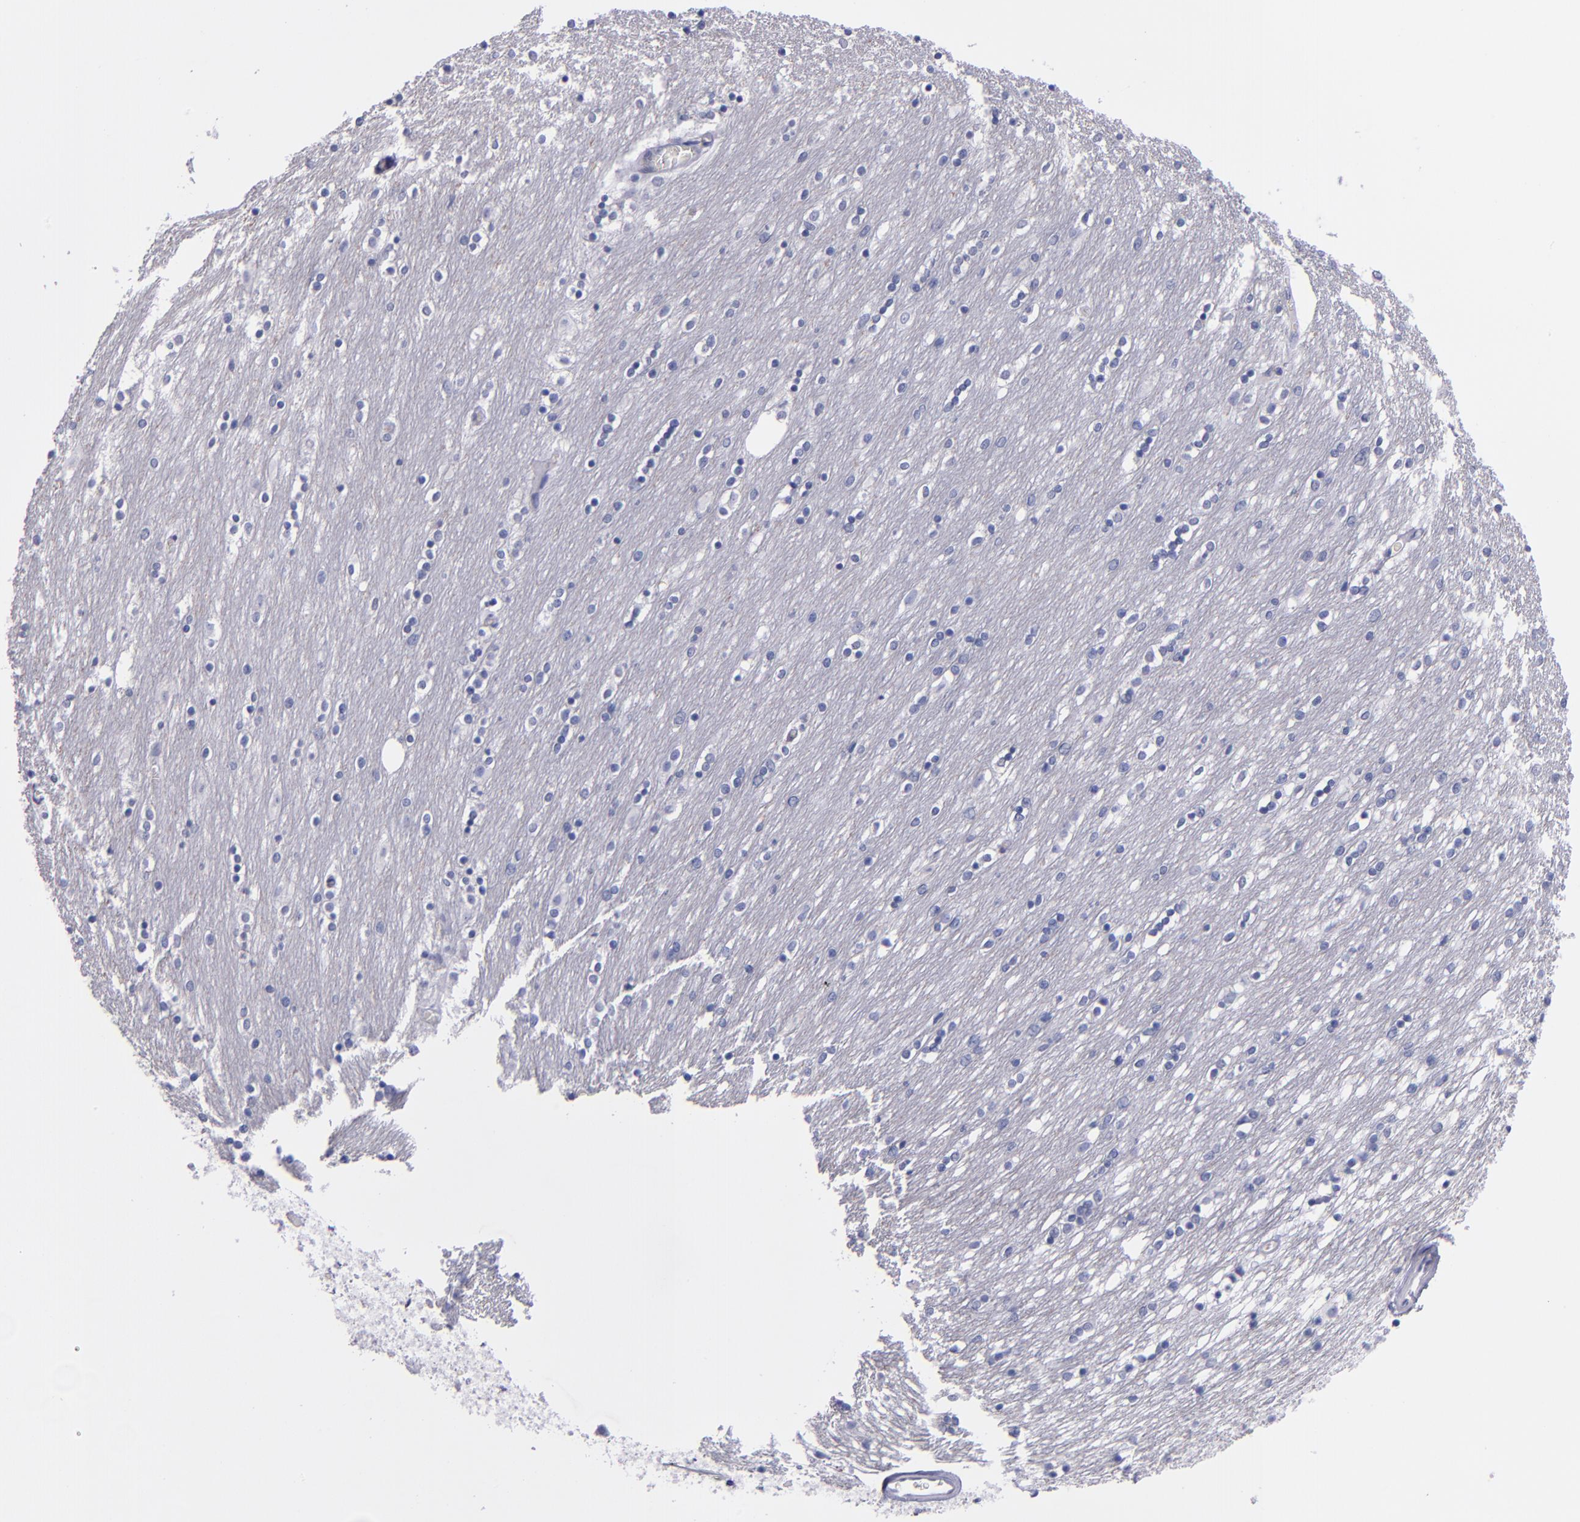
{"staining": {"intensity": "negative", "quantity": "none", "location": "none"}, "tissue": "caudate", "cell_type": "Glial cells", "image_type": "normal", "snomed": [{"axis": "morphology", "description": "Normal tissue, NOS"}, {"axis": "topography", "description": "Lateral ventricle wall"}], "caption": "IHC micrograph of benign caudate: caudate stained with DAB reveals no significant protein positivity in glial cells. (Immunohistochemistry (ihc), brightfield microscopy, high magnification).", "gene": "HNF1B", "patient": {"sex": "female", "age": 54}}